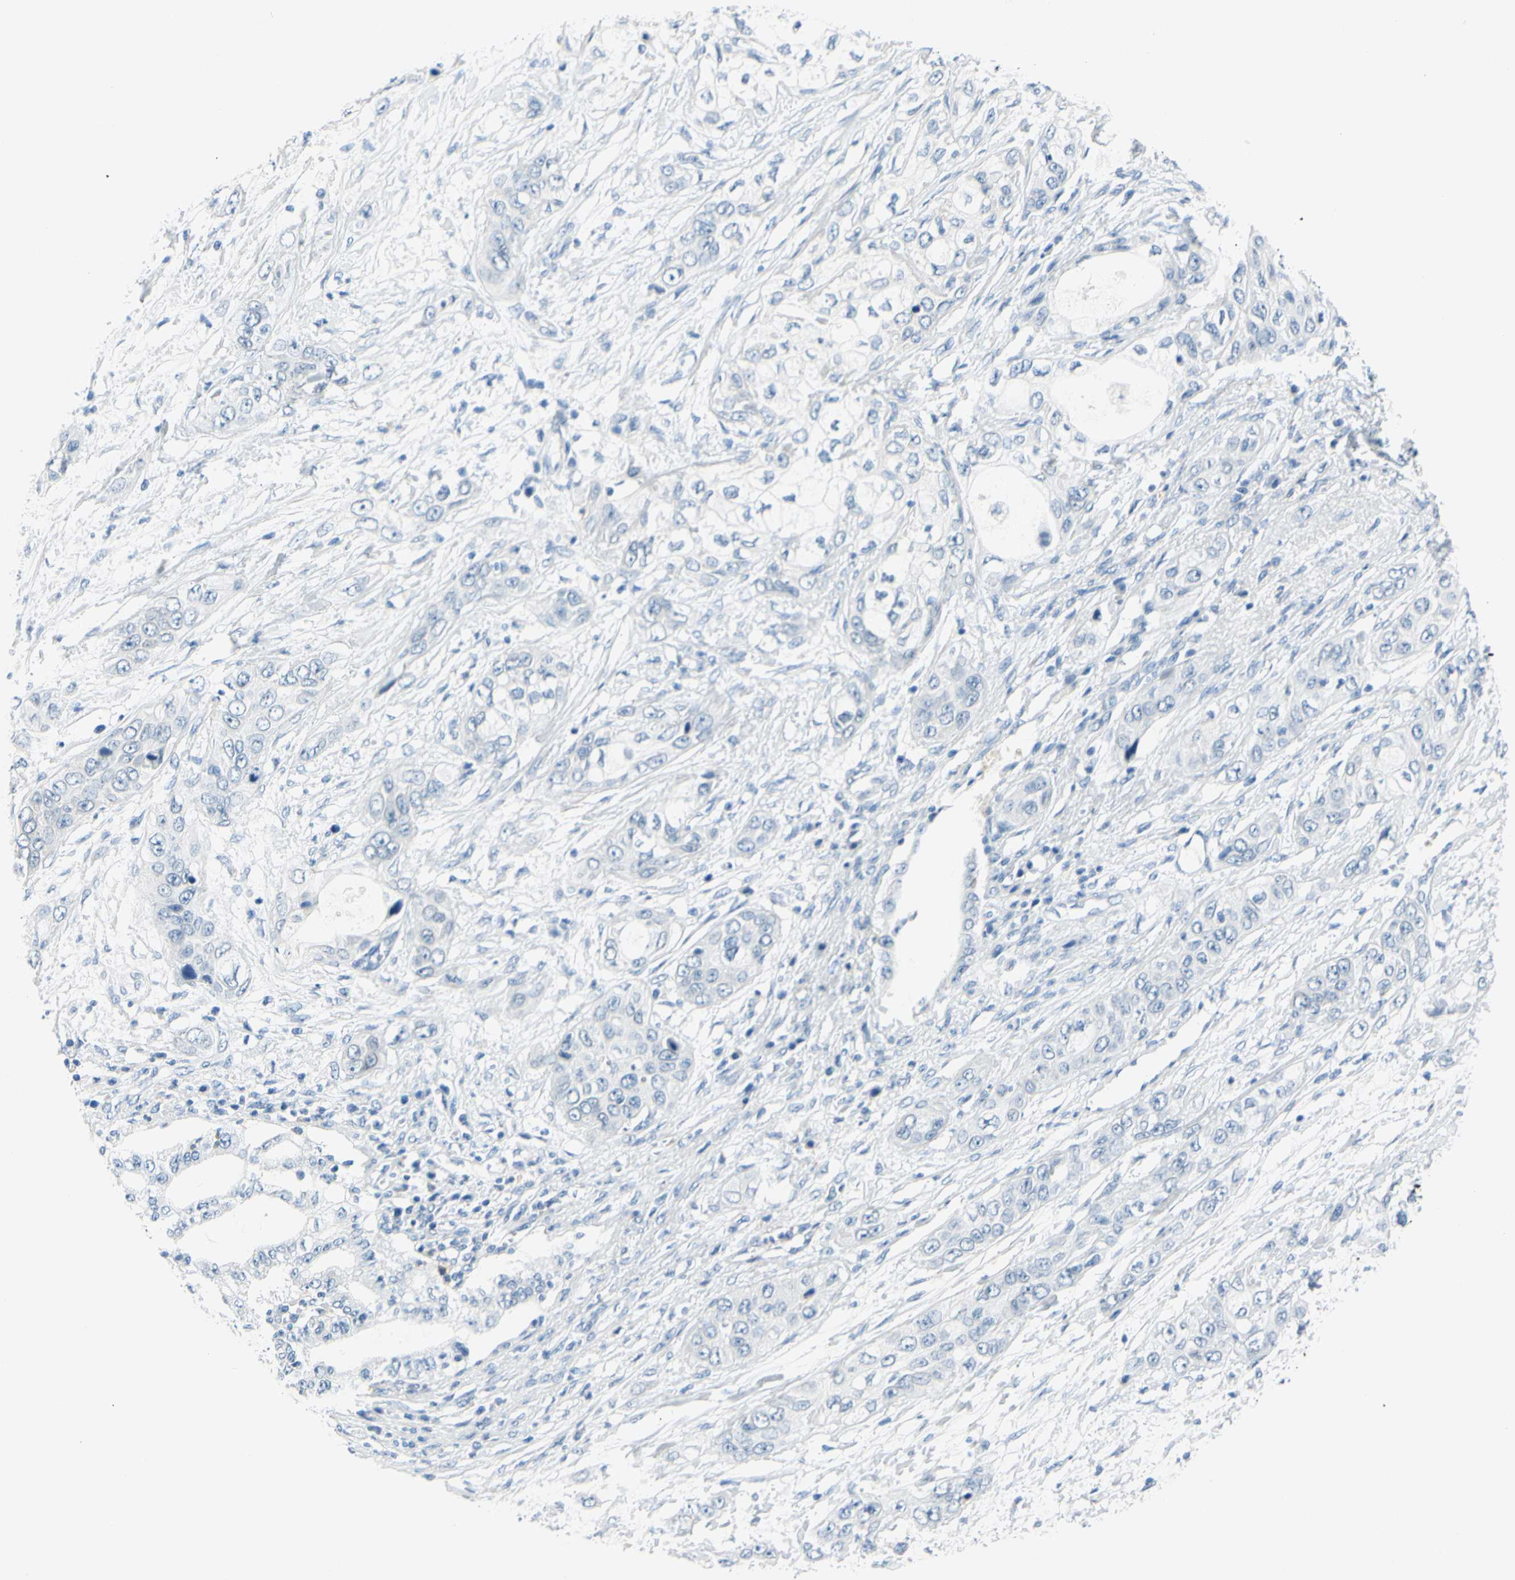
{"staining": {"intensity": "negative", "quantity": "none", "location": "none"}, "tissue": "pancreatic cancer", "cell_type": "Tumor cells", "image_type": "cancer", "snomed": [{"axis": "morphology", "description": "Adenocarcinoma, NOS"}, {"axis": "topography", "description": "Pancreas"}], "caption": "The IHC micrograph has no significant positivity in tumor cells of pancreatic cancer (adenocarcinoma) tissue.", "gene": "DCT", "patient": {"sex": "female", "age": 70}}